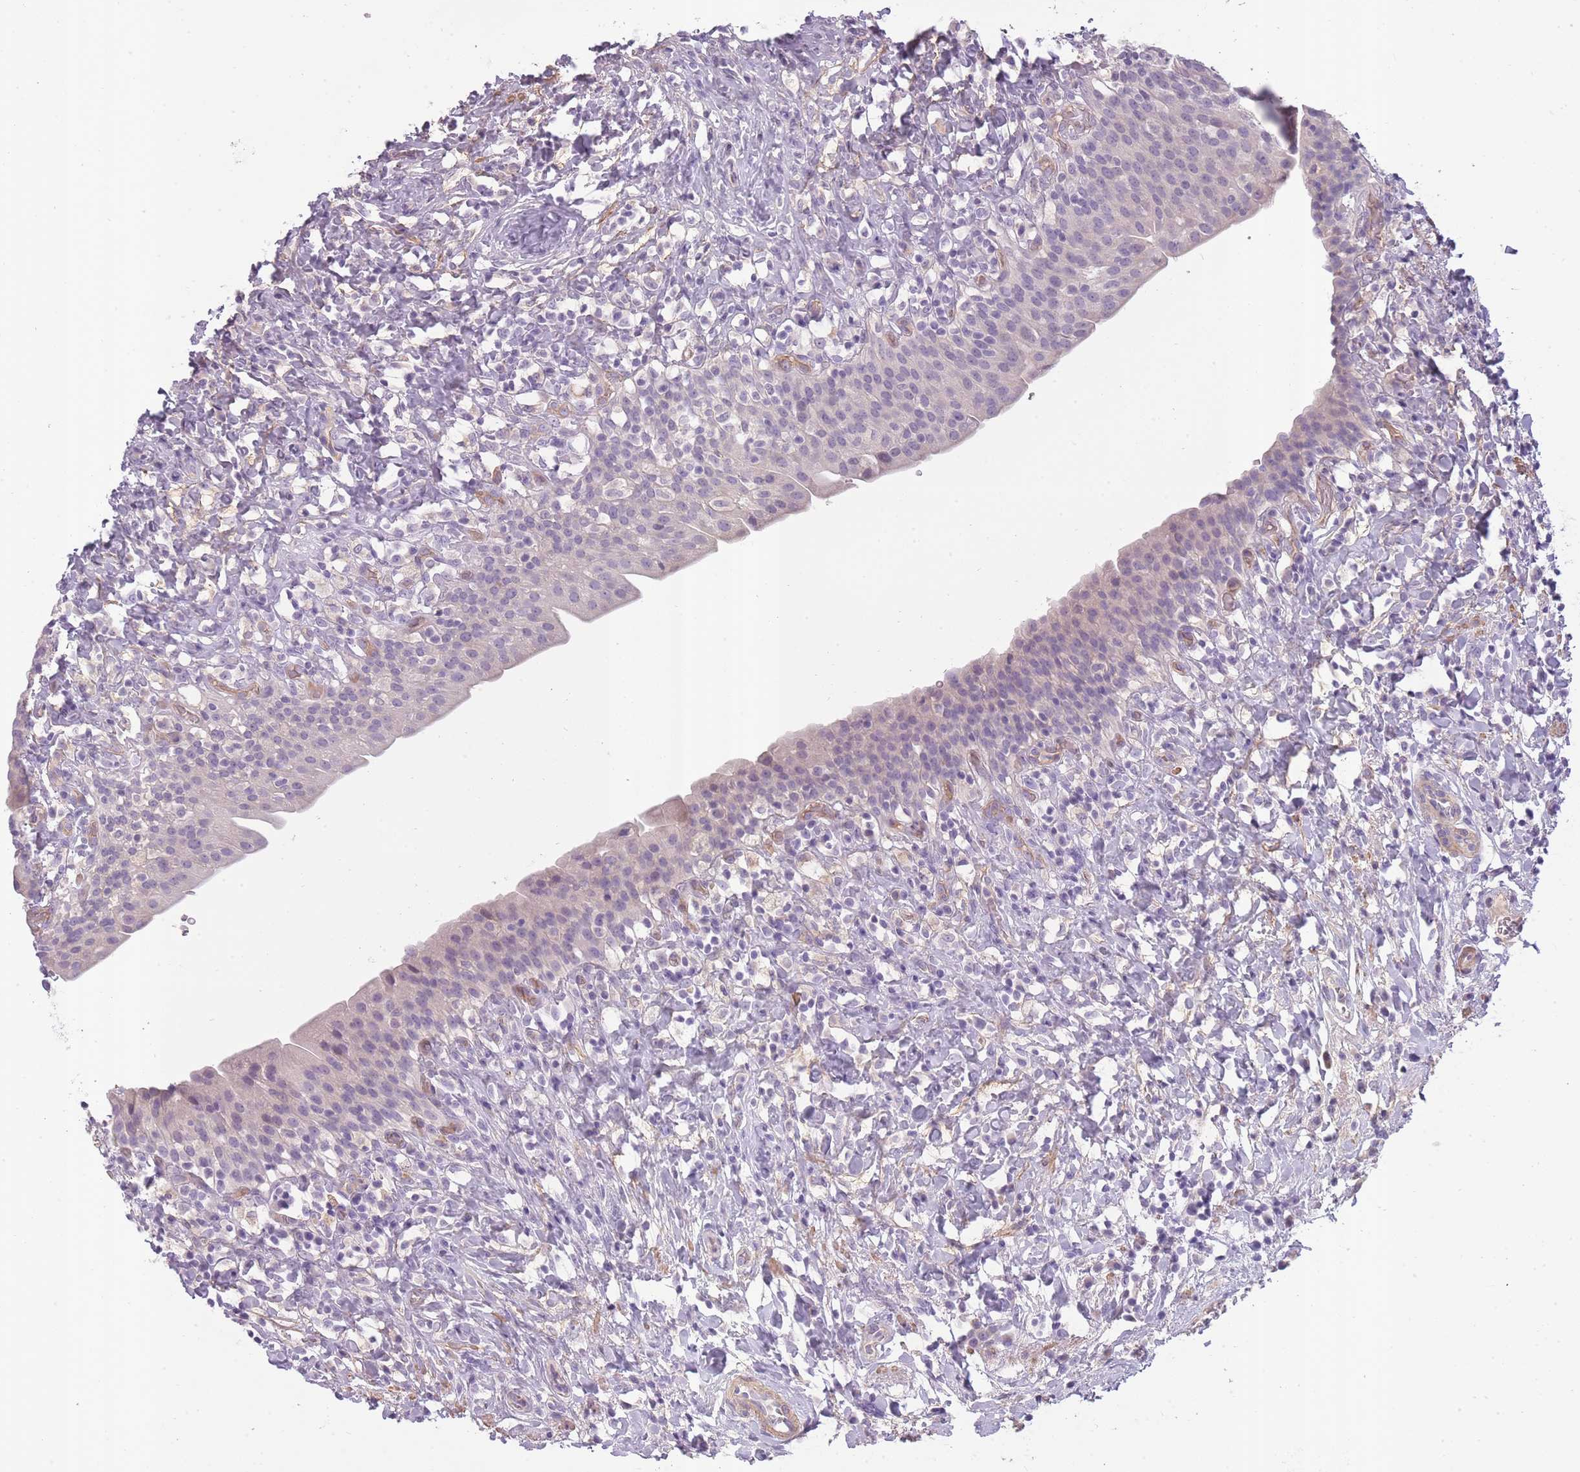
{"staining": {"intensity": "negative", "quantity": "none", "location": "none"}, "tissue": "urinary bladder", "cell_type": "Urothelial cells", "image_type": "normal", "snomed": [{"axis": "morphology", "description": "Normal tissue, NOS"}, {"axis": "morphology", "description": "Inflammation, NOS"}, {"axis": "topography", "description": "Urinary bladder"}], "caption": "Human urinary bladder stained for a protein using immunohistochemistry displays no positivity in urothelial cells.", "gene": "SLC8A2", "patient": {"sex": "male", "age": 64}}